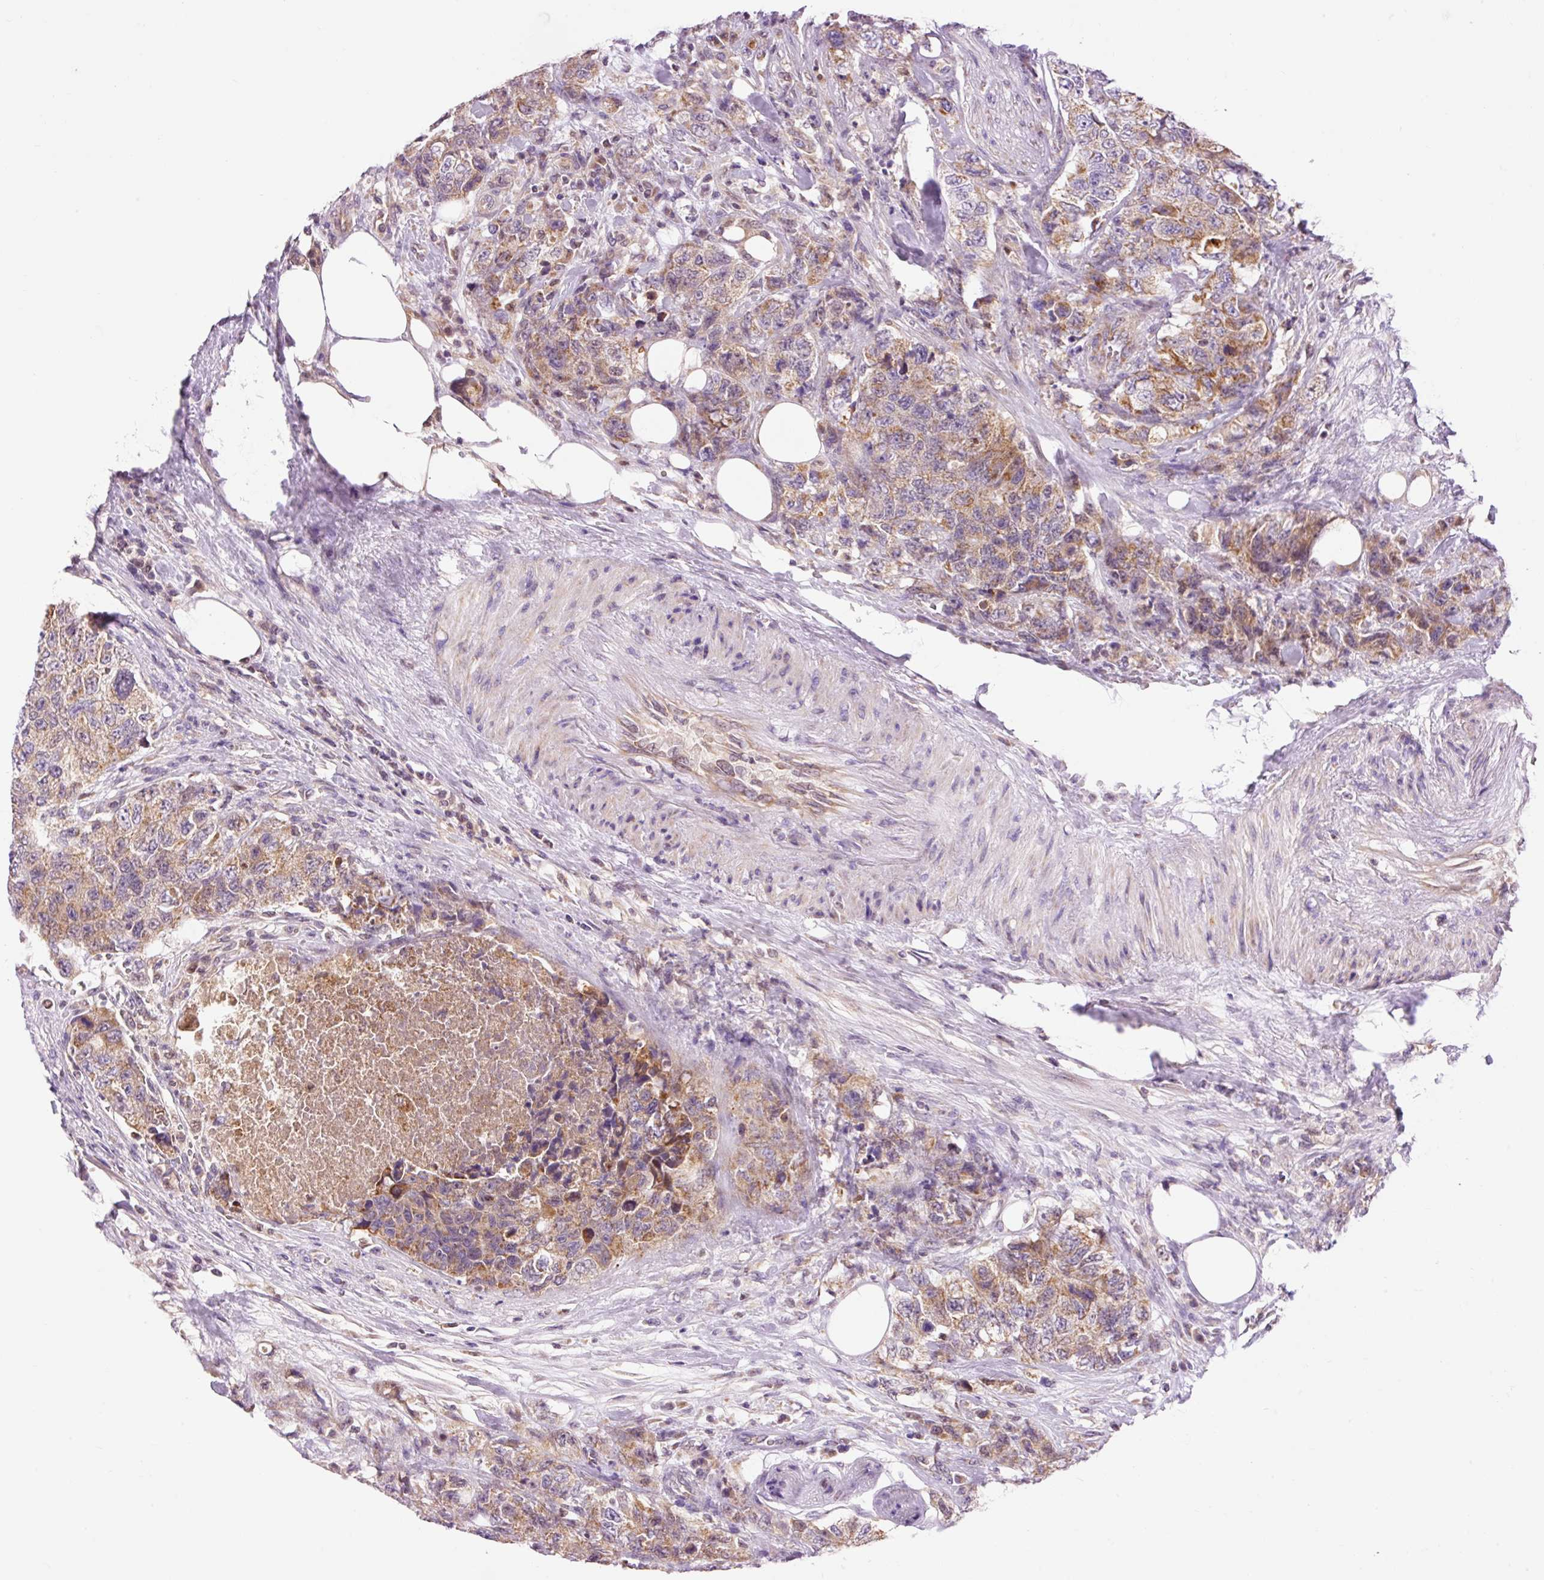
{"staining": {"intensity": "moderate", "quantity": ">75%", "location": "cytoplasmic/membranous"}, "tissue": "urothelial cancer", "cell_type": "Tumor cells", "image_type": "cancer", "snomed": [{"axis": "morphology", "description": "Urothelial carcinoma, High grade"}, {"axis": "topography", "description": "Urinary bladder"}], "caption": "Protein staining exhibits moderate cytoplasmic/membranous staining in approximately >75% of tumor cells in high-grade urothelial carcinoma.", "gene": "IMMT", "patient": {"sex": "female", "age": 78}}